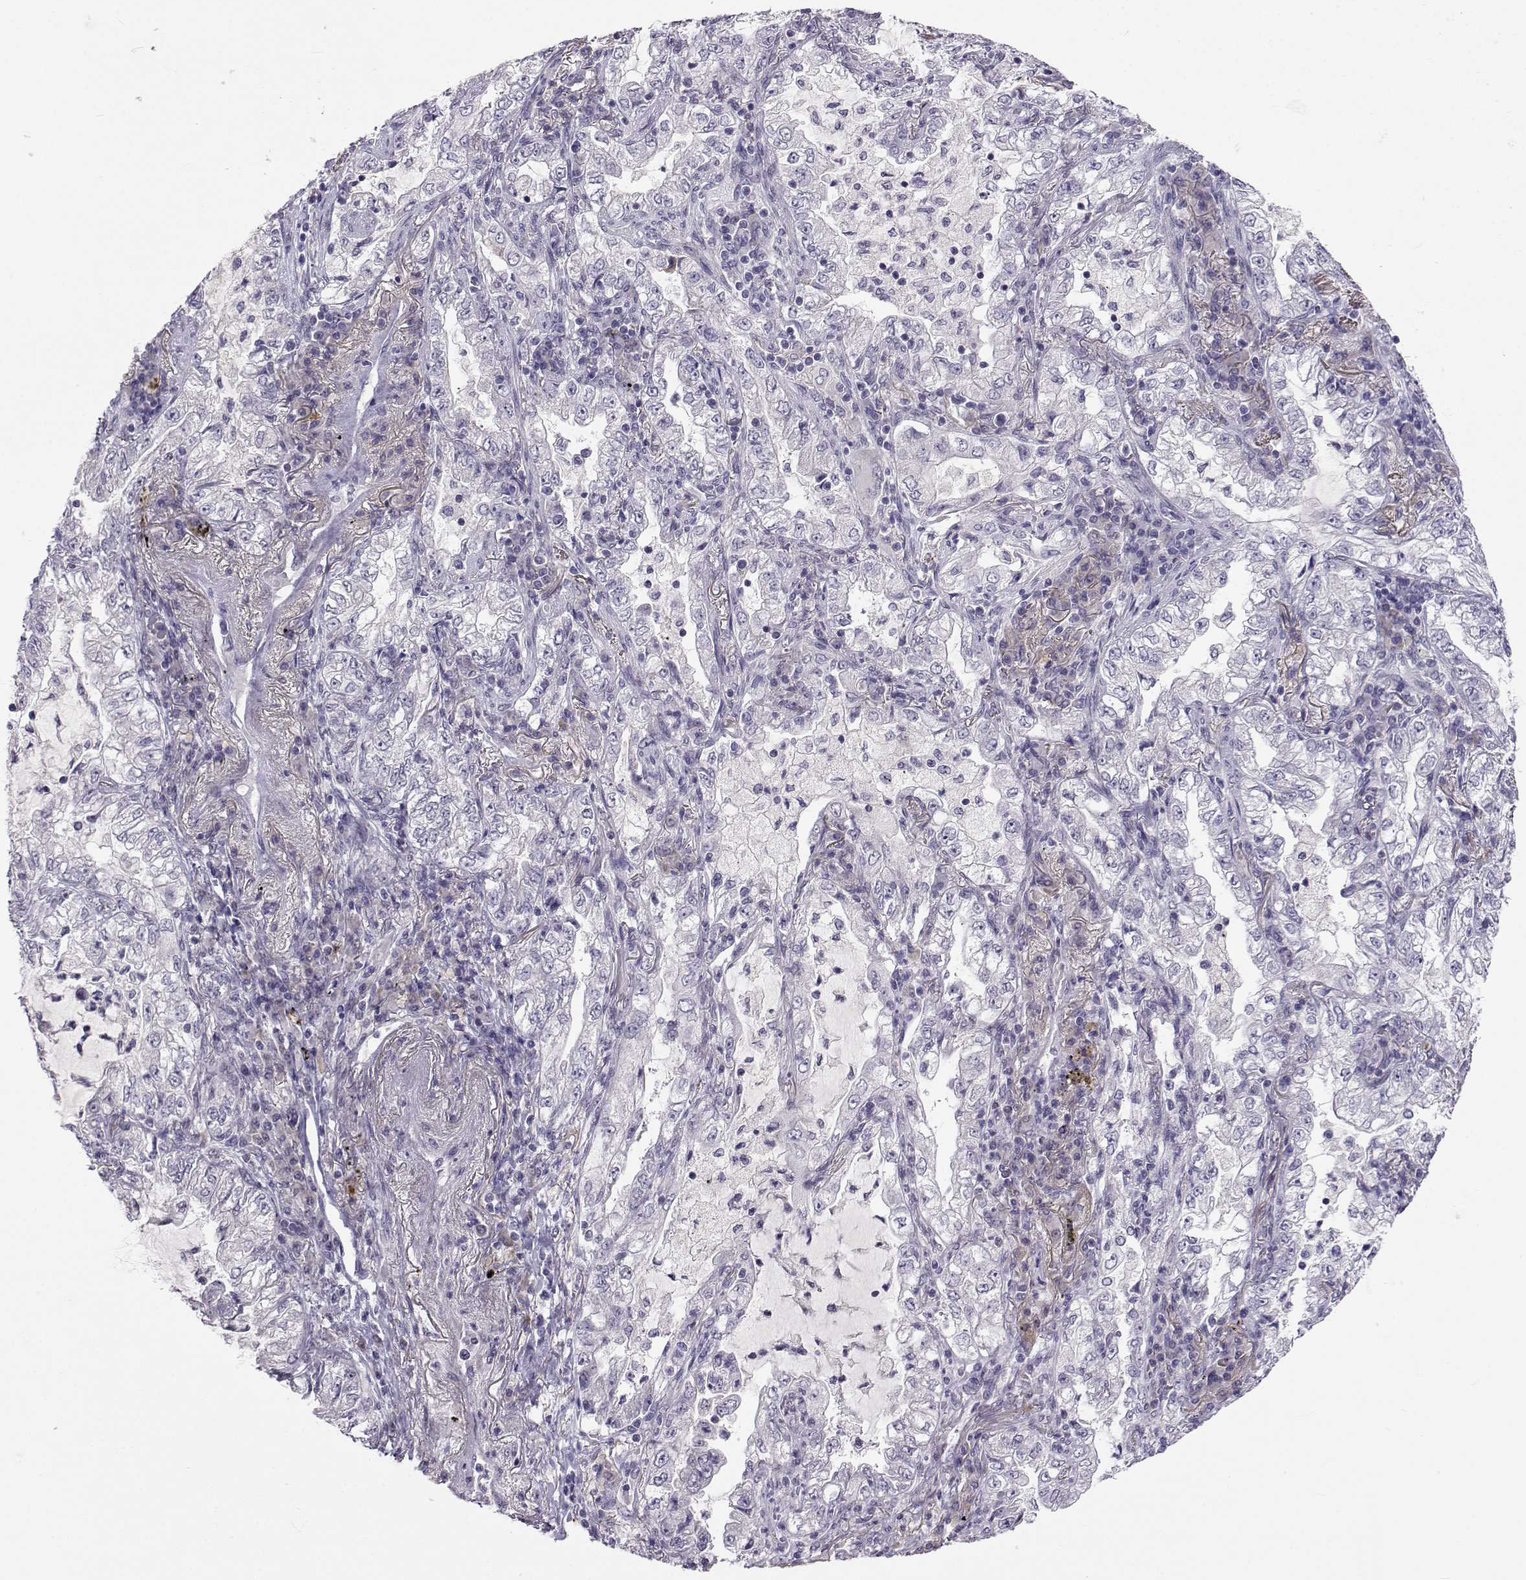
{"staining": {"intensity": "negative", "quantity": "none", "location": "none"}, "tissue": "lung cancer", "cell_type": "Tumor cells", "image_type": "cancer", "snomed": [{"axis": "morphology", "description": "Adenocarcinoma, NOS"}, {"axis": "topography", "description": "Lung"}], "caption": "Immunohistochemistry (IHC) micrograph of neoplastic tissue: human lung cancer (adenocarcinoma) stained with DAB displays no significant protein staining in tumor cells. The staining is performed using DAB brown chromogen with nuclei counter-stained in using hematoxylin.", "gene": "SLC6A3", "patient": {"sex": "female", "age": 73}}